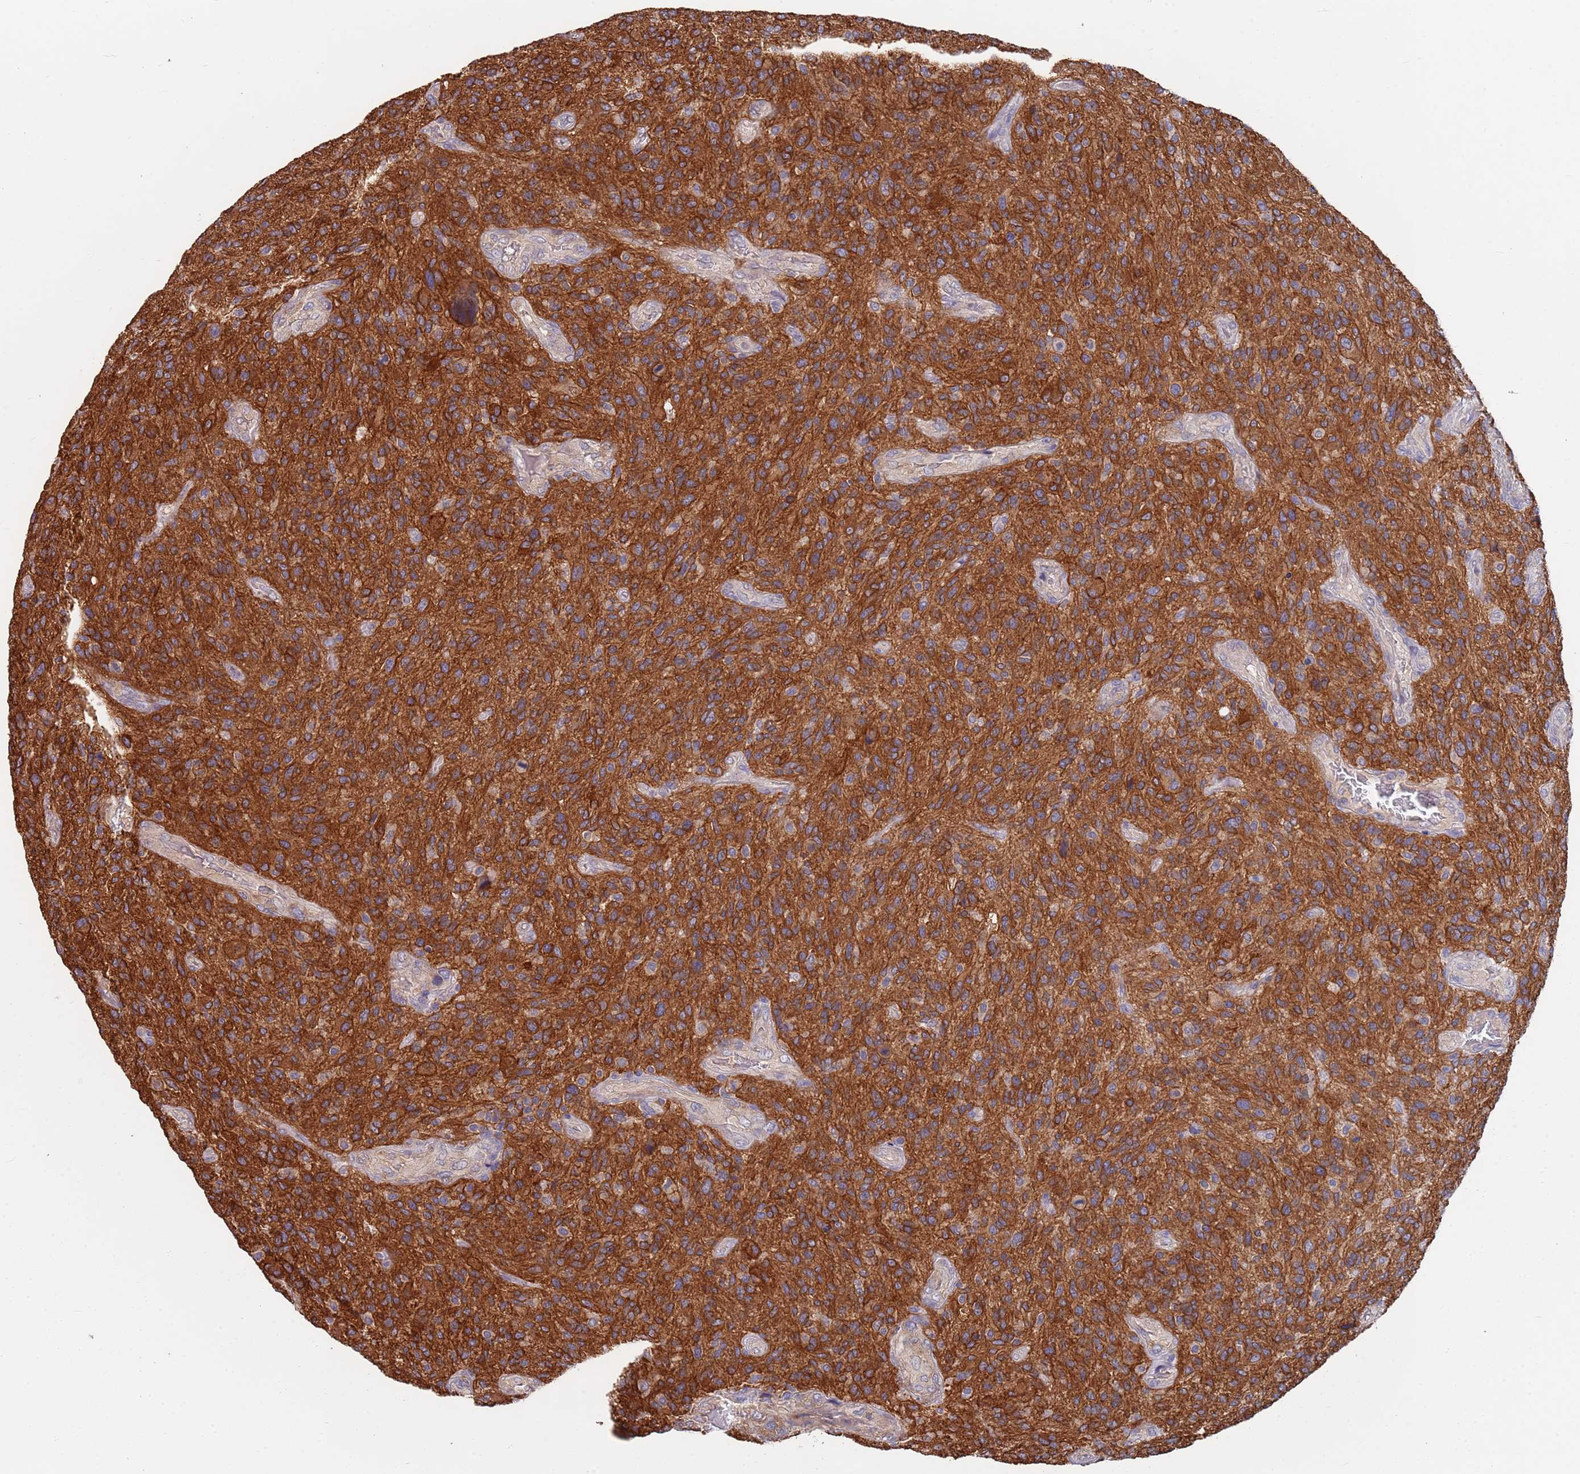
{"staining": {"intensity": "moderate", "quantity": ">75%", "location": "cytoplasmic/membranous"}, "tissue": "glioma", "cell_type": "Tumor cells", "image_type": "cancer", "snomed": [{"axis": "morphology", "description": "Glioma, malignant, High grade"}, {"axis": "topography", "description": "Brain"}], "caption": "IHC histopathology image of glioma stained for a protein (brown), which reveals medium levels of moderate cytoplasmic/membranous expression in approximately >75% of tumor cells.", "gene": "ANK2", "patient": {"sex": "male", "age": 47}}